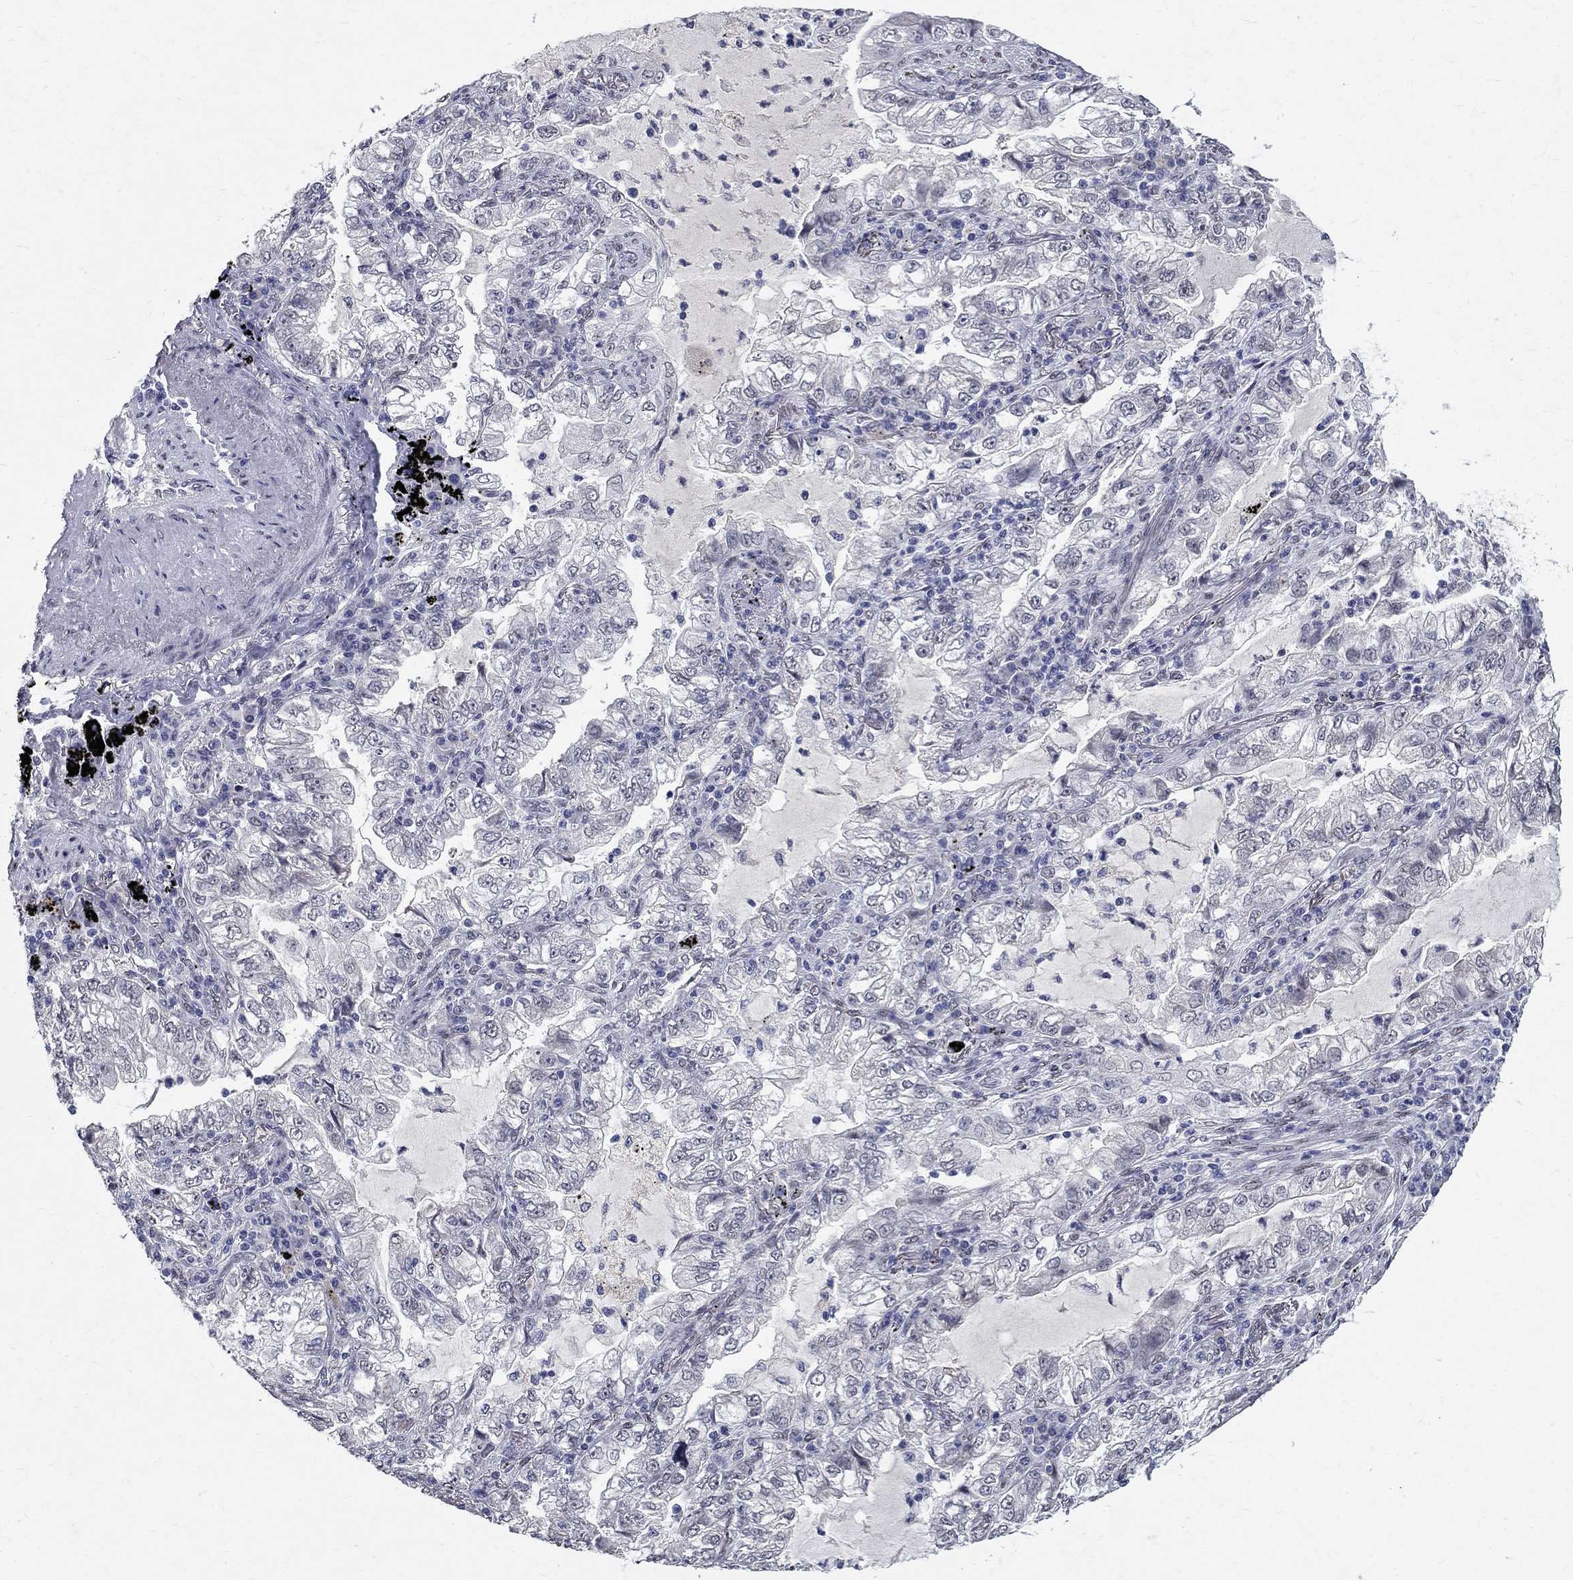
{"staining": {"intensity": "negative", "quantity": "none", "location": "none"}, "tissue": "lung cancer", "cell_type": "Tumor cells", "image_type": "cancer", "snomed": [{"axis": "morphology", "description": "Adenocarcinoma, NOS"}, {"axis": "topography", "description": "Lung"}], "caption": "IHC of lung cancer shows no positivity in tumor cells. The staining was performed using DAB (3,3'-diaminobenzidine) to visualize the protein expression in brown, while the nuclei were stained in blue with hematoxylin (Magnification: 20x).", "gene": "RBFOX1", "patient": {"sex": "female", "age": 73}}